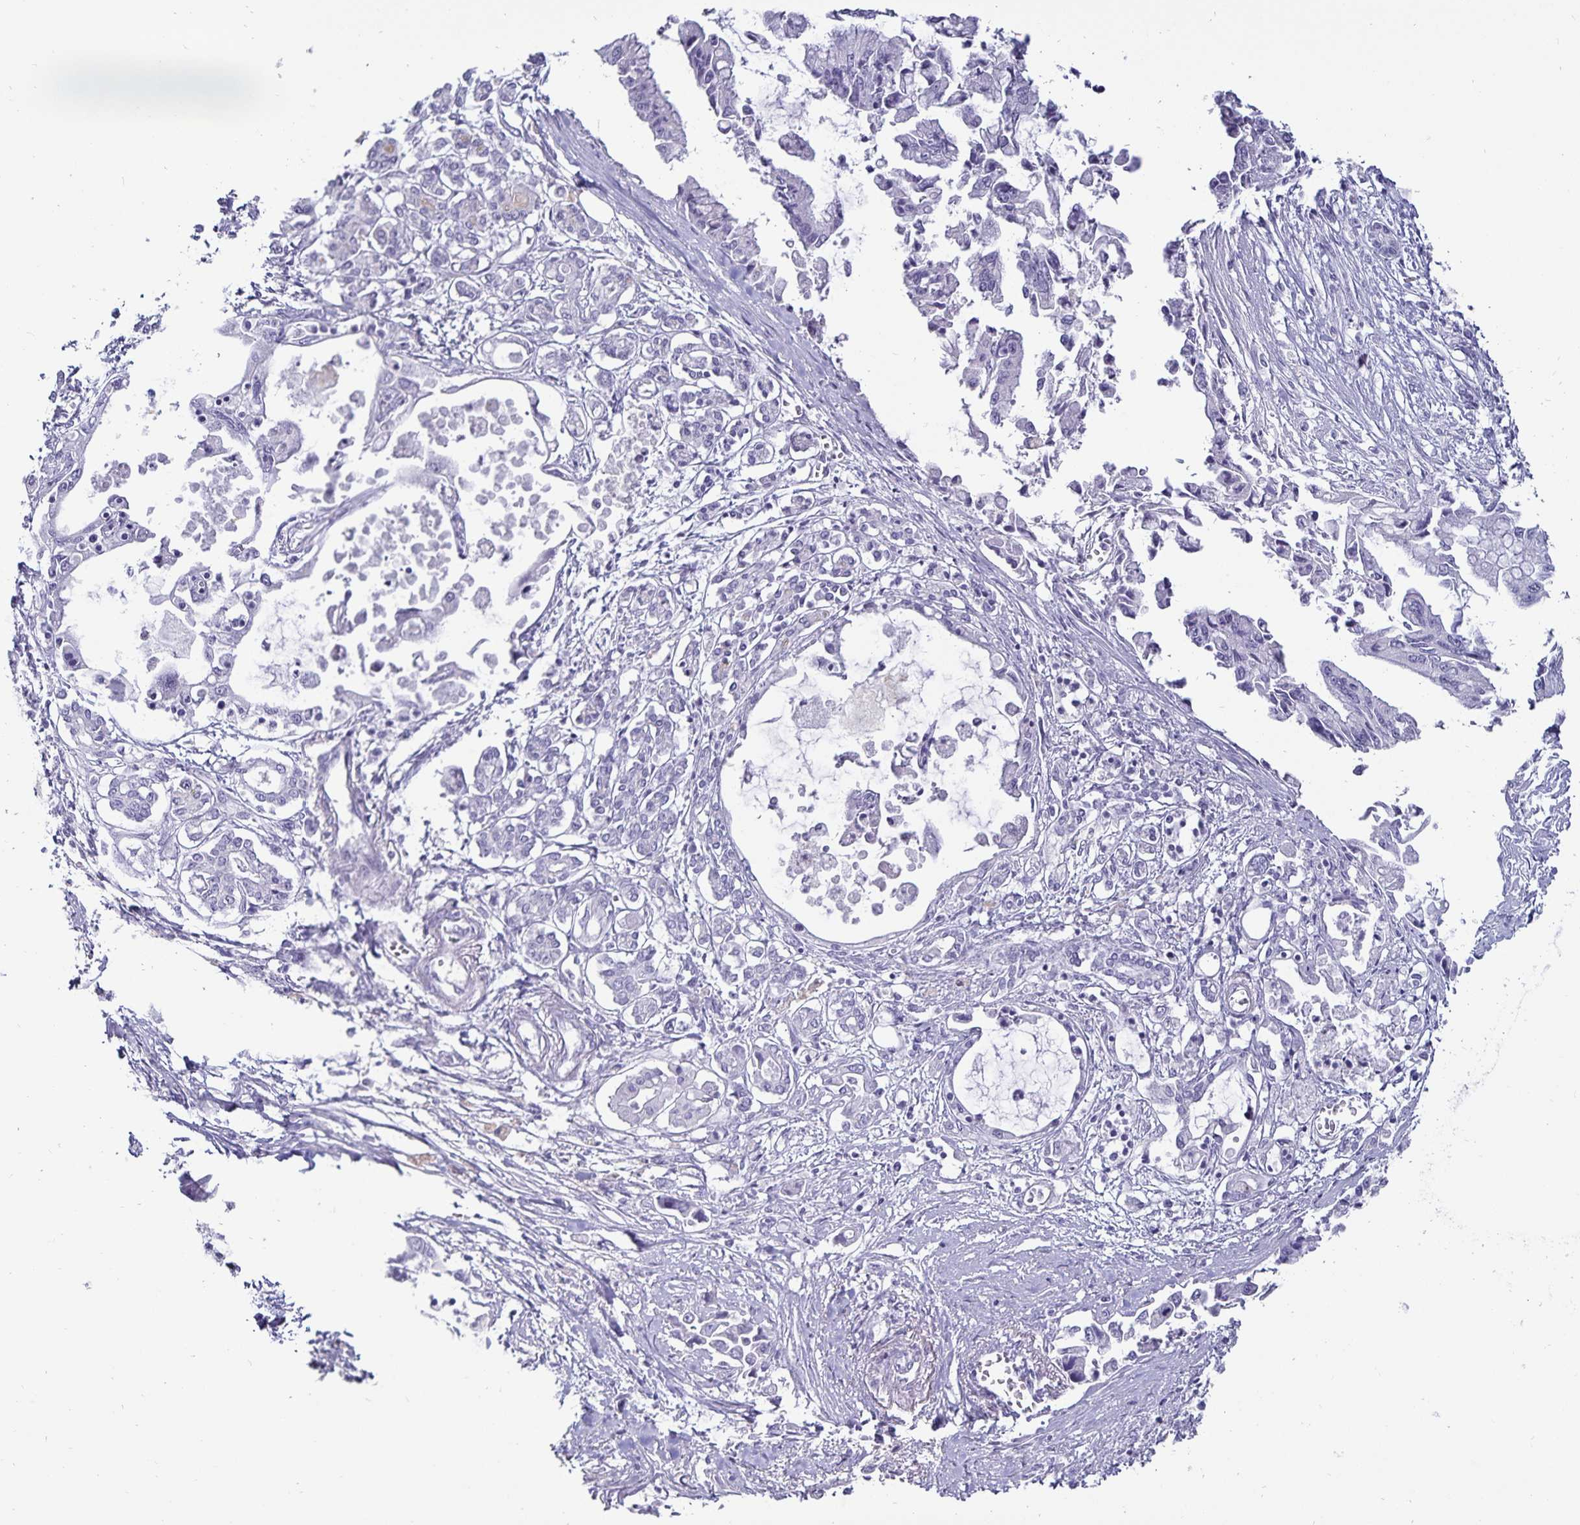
{"staining": {"intensity": "negative", "quantity": "none", "location": "none"}, "tissue": "pancreatic cancer", "cell_type": "Tumor cells", "image_type": "cancer", "snomed": [{"axis": "morphology", "description": "Adenocarcinoma, NOS"}, {"axis": "topography", "description": "Pancreas"}], "caption": "Immunohistochemical staining of pancreatic adenocarcinoma shows no significant positivity in tumor cells.", "gene": "DEFA6", "patient": {"sex": "male", "age": 84}}